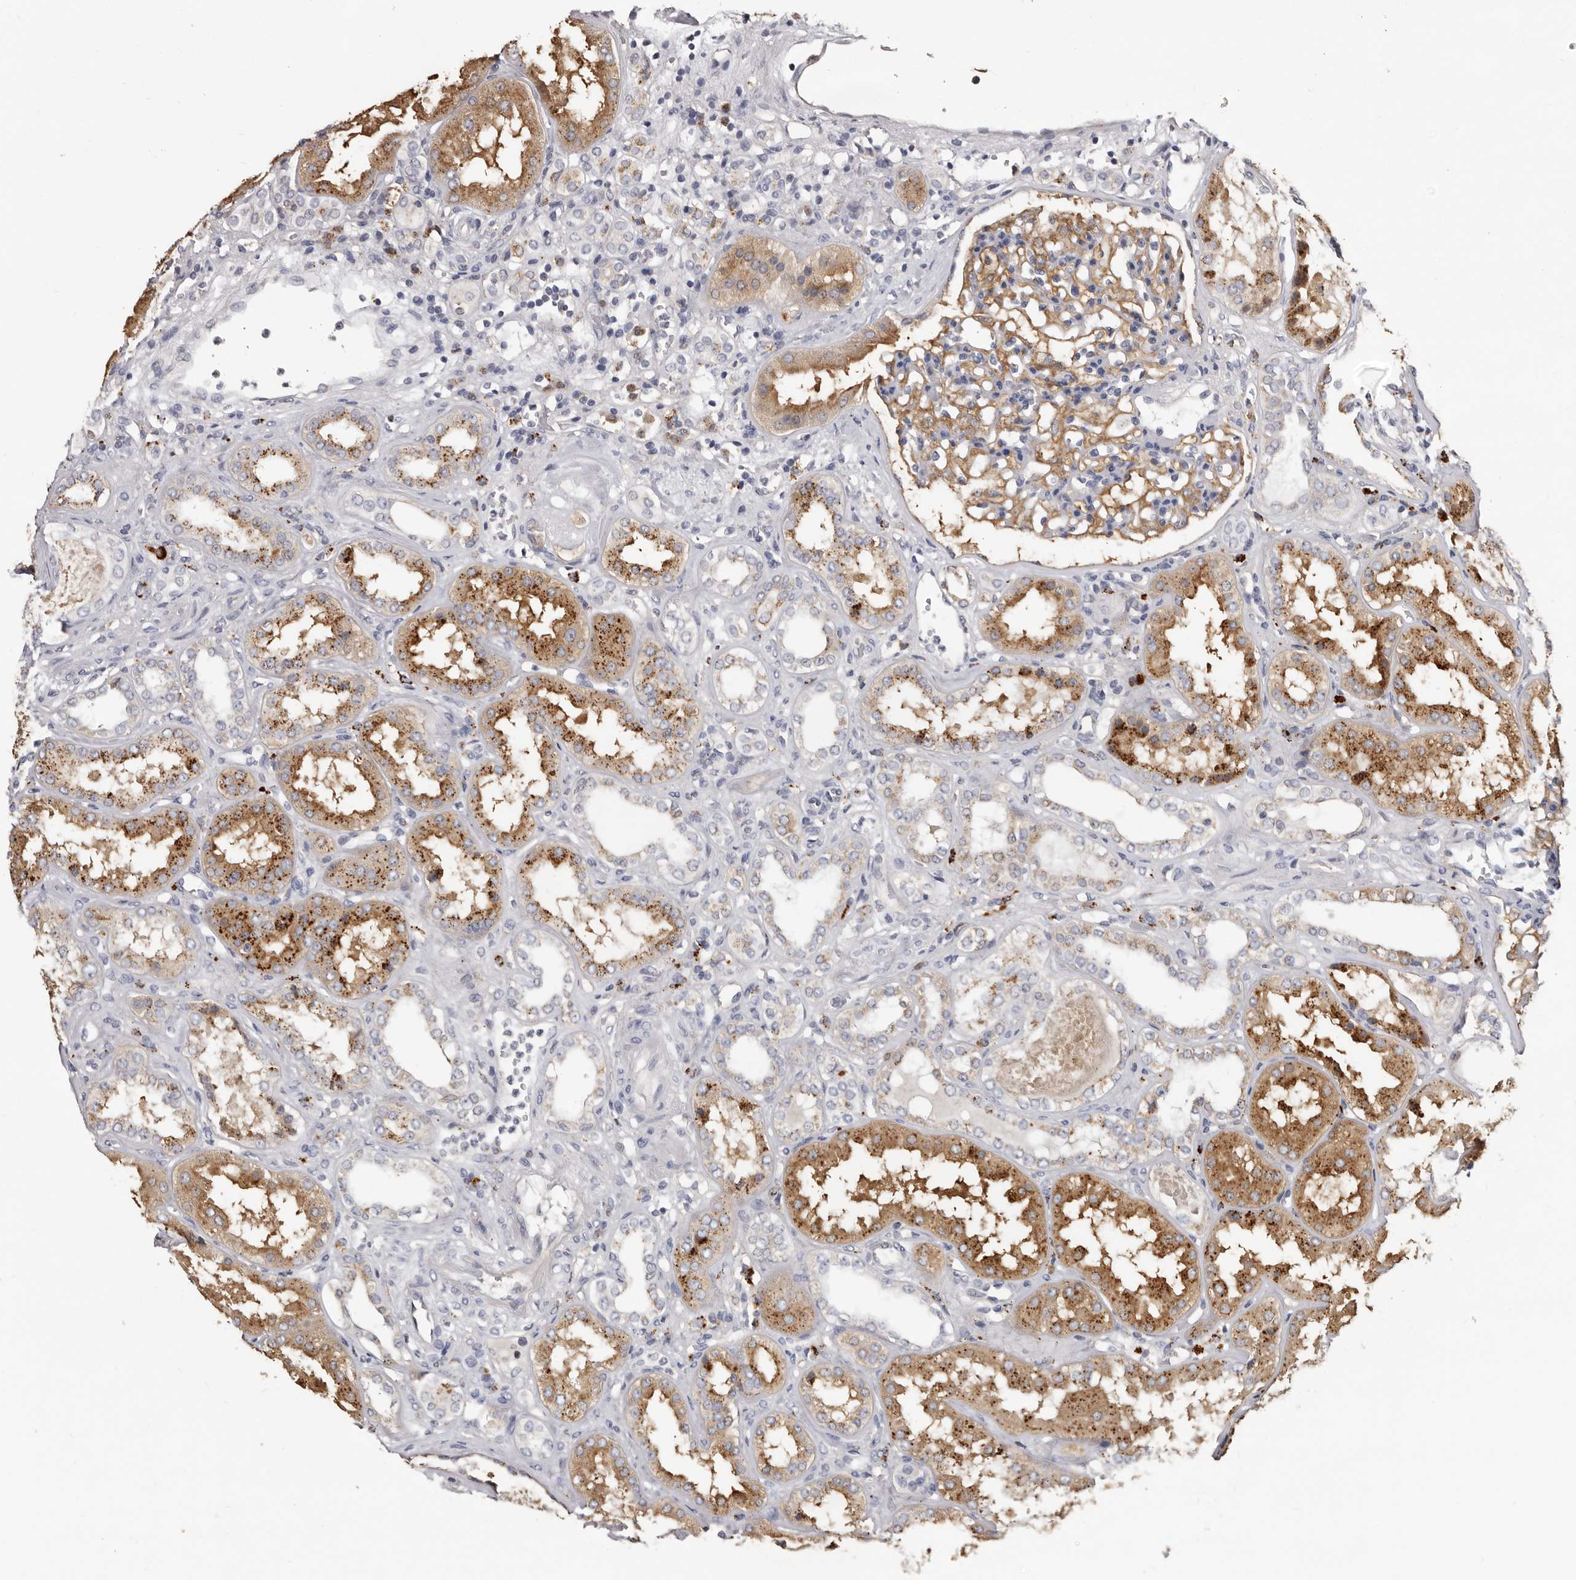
{"staining": {"intensity": "moderate", "quantity": ">75%", "location": "cytoplasmic/membranous"}, "tissue": "kidney", "cell_type": "Cells in glomeruli", "image_type": "normal", "snomed": [{"axis": "morphology", "description": "Normal tissue, NOS"}, {"axis": "topography", "description": "Kidney"}], "caption": "A medium amount of moderate cytoplasmic/membranous staining is present in approximately >75% of cells in glomeruli in normal kidney.", "gene": "DAP", "patient": {"sex": "female", "age": 56}}